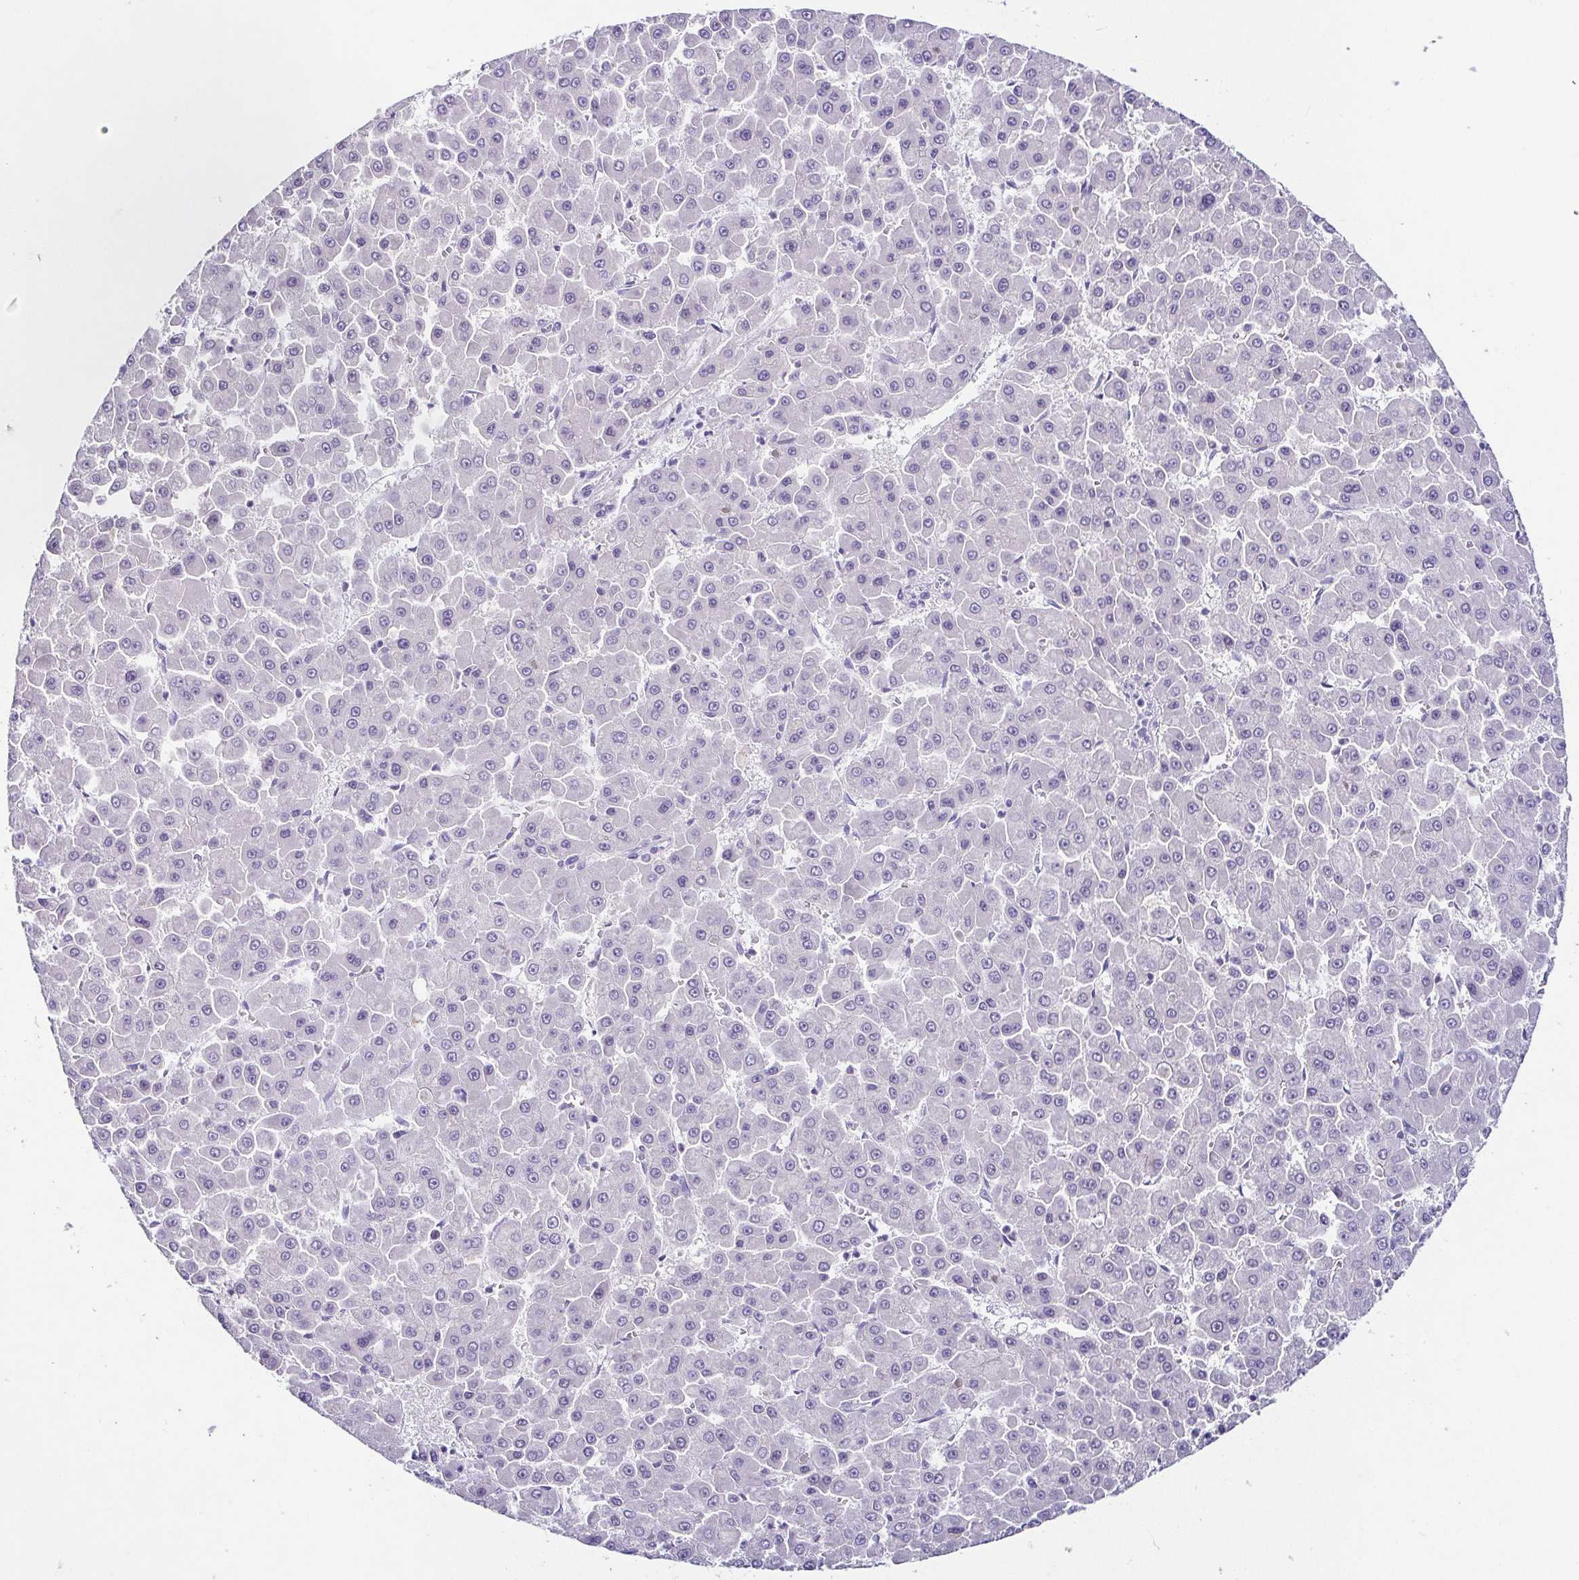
{"staining": {"intensity": "negative", "quantity": "none", "location": "none"}, "tissue": "liver cancer", "cell_type": "Tumor cells", "image_type": "cancer", "snomed": [{"axis": "morphology", "description": "Carcinoma, Hepatocellular, NOS"}, {"axis": "topography", "description": "Liver"}], "caption": "High magnification brightfield microscopy of hepatocellular carcinoma (liver) stained with DAB (brown) and counterstained with hematoxylin (blue): tumor cells show no significant staining. (DAB (3,3'-diaminobenzidine) immunohistochemistry with hematoxylin counter stain).", "gene": "TP73", "patient": {"sex": "male", "age": 78}}